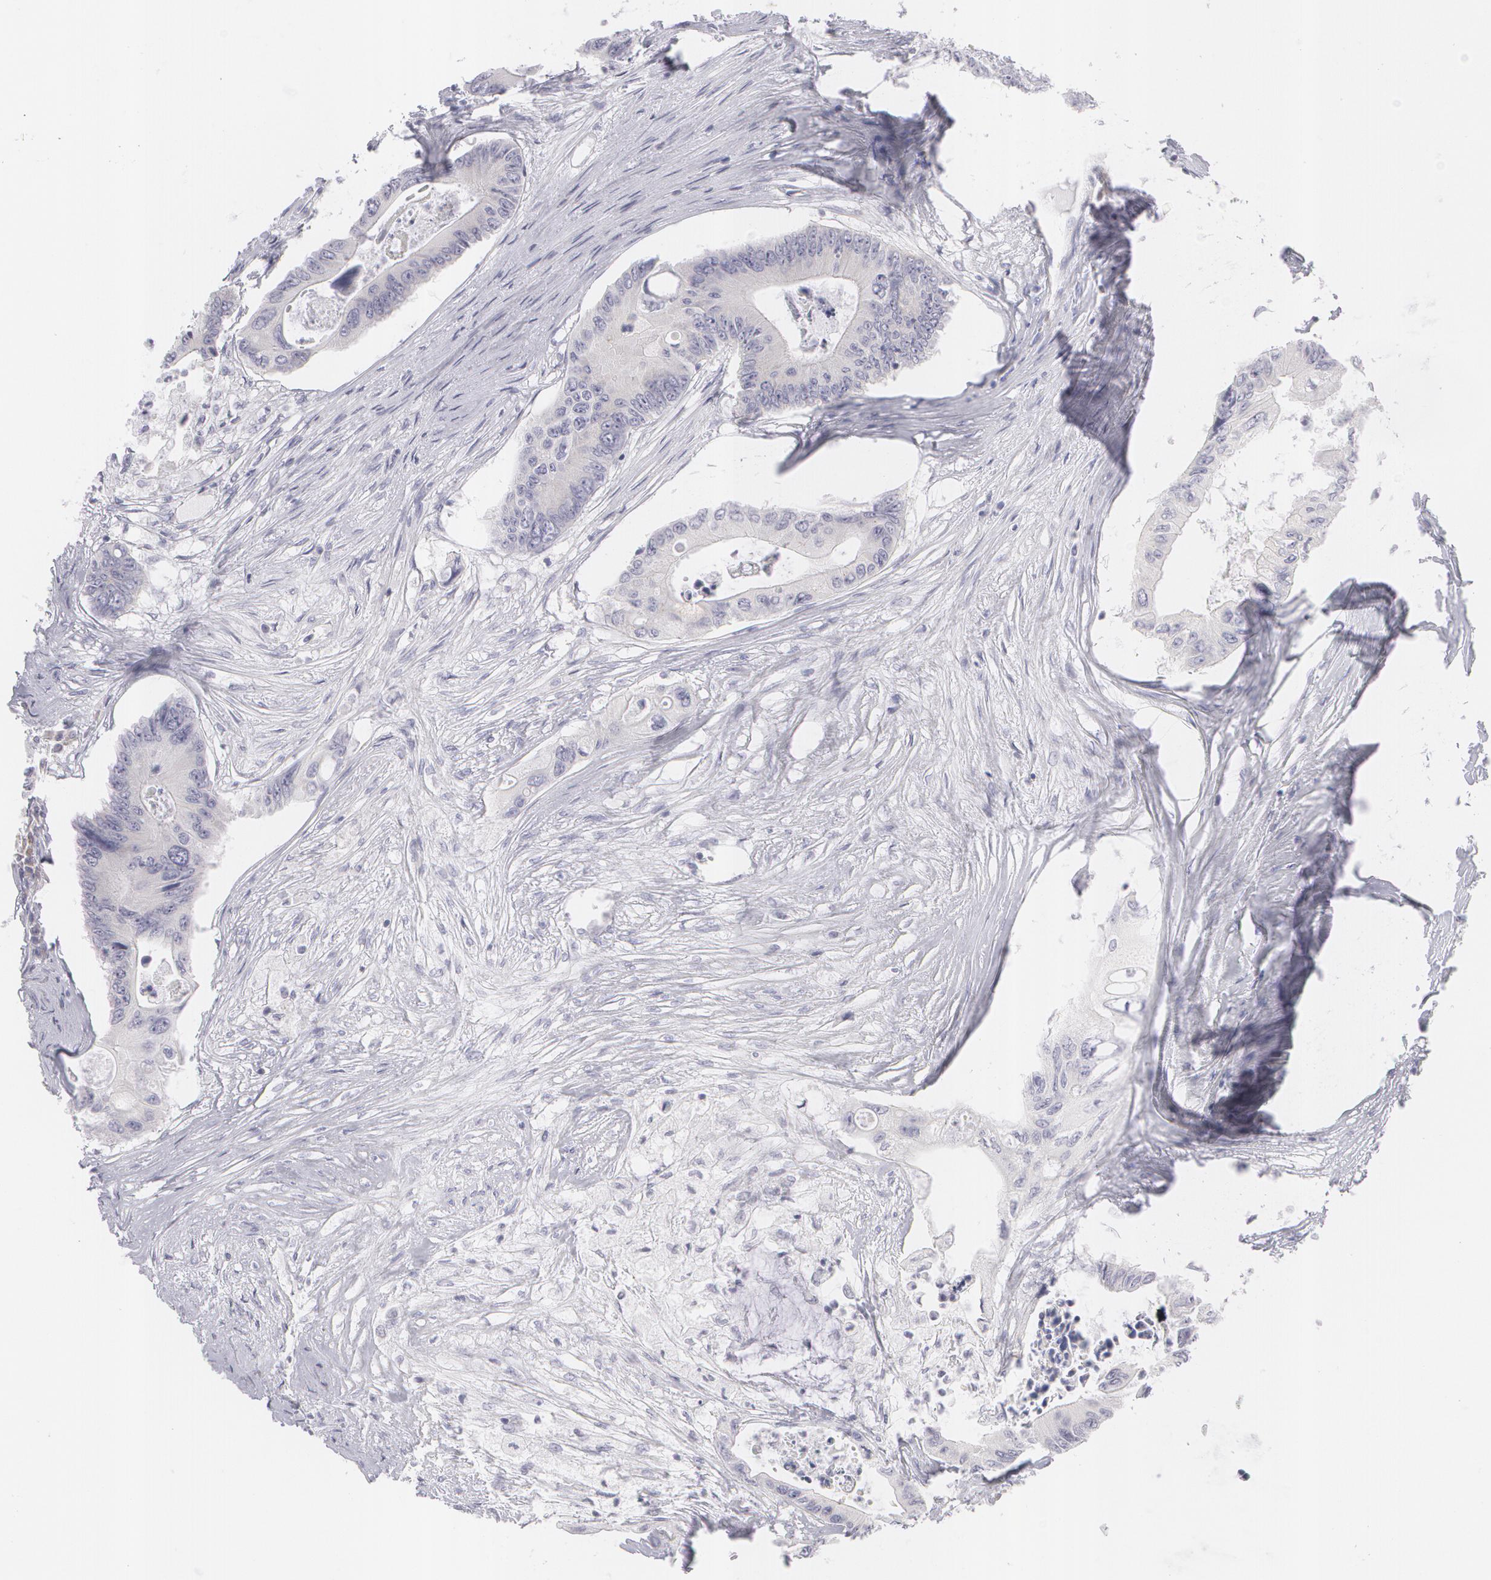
{"staining": {"intensity": "negative", "quantity": "none", "location": "none"}, "tissue": "colorectal cancer", "cell_type": "Tumor cells", "image_type": "cancer", "snomed": [{"axis": "morphology", "description": "Adenocarcinoma, NOS"}, {"axis": "topography", "description": "Colon"}], "caption": "The immunohistochemistry (IHC) photomicrograph has no significant expression in tumor cells of adenocarcinoma (colorectal) tissue.", "gene": "MBNL3", "patient": {"sex": "male", "age": 65}}